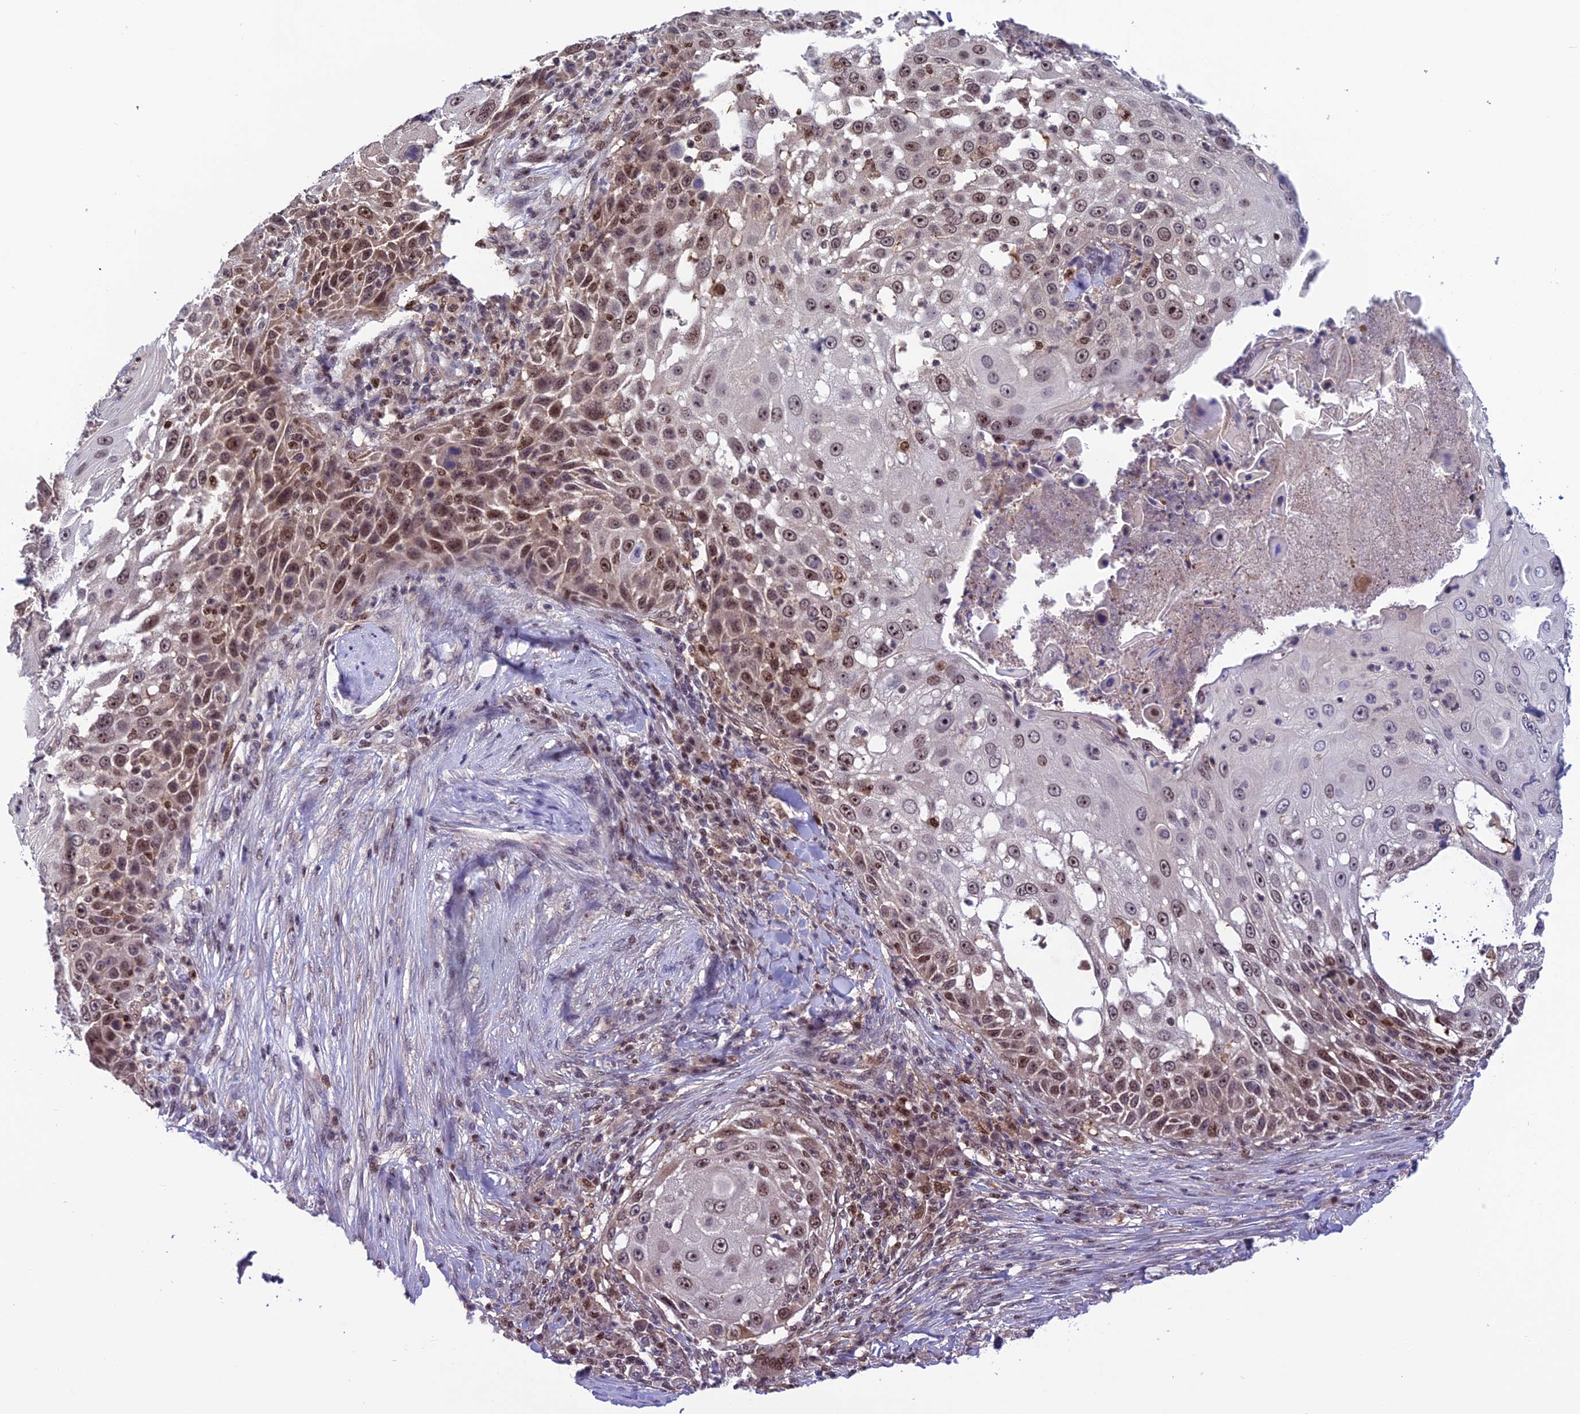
{"staining": {"intensity": "moderate", "quantity": ">75%", "location": "nuclear"}, "tissue": "skin cancer", "cell_type": "Tumor cells", "image_type": "cancer", "snomed": [{"axis": "morphology", "description": "Squamous cell carcinoma, NOS"}, {"axis": "topography", "description": "Skin"}], "caption": "Moderate nuclear expression is seen in approximately >75% of tumor cells in squamous cell carcinoma (skin). (DAB IHC, brown staining for protein, blue staining for nuclei).", "gene": "MIS12", "patient": {"sex": "female", "age": 44}}